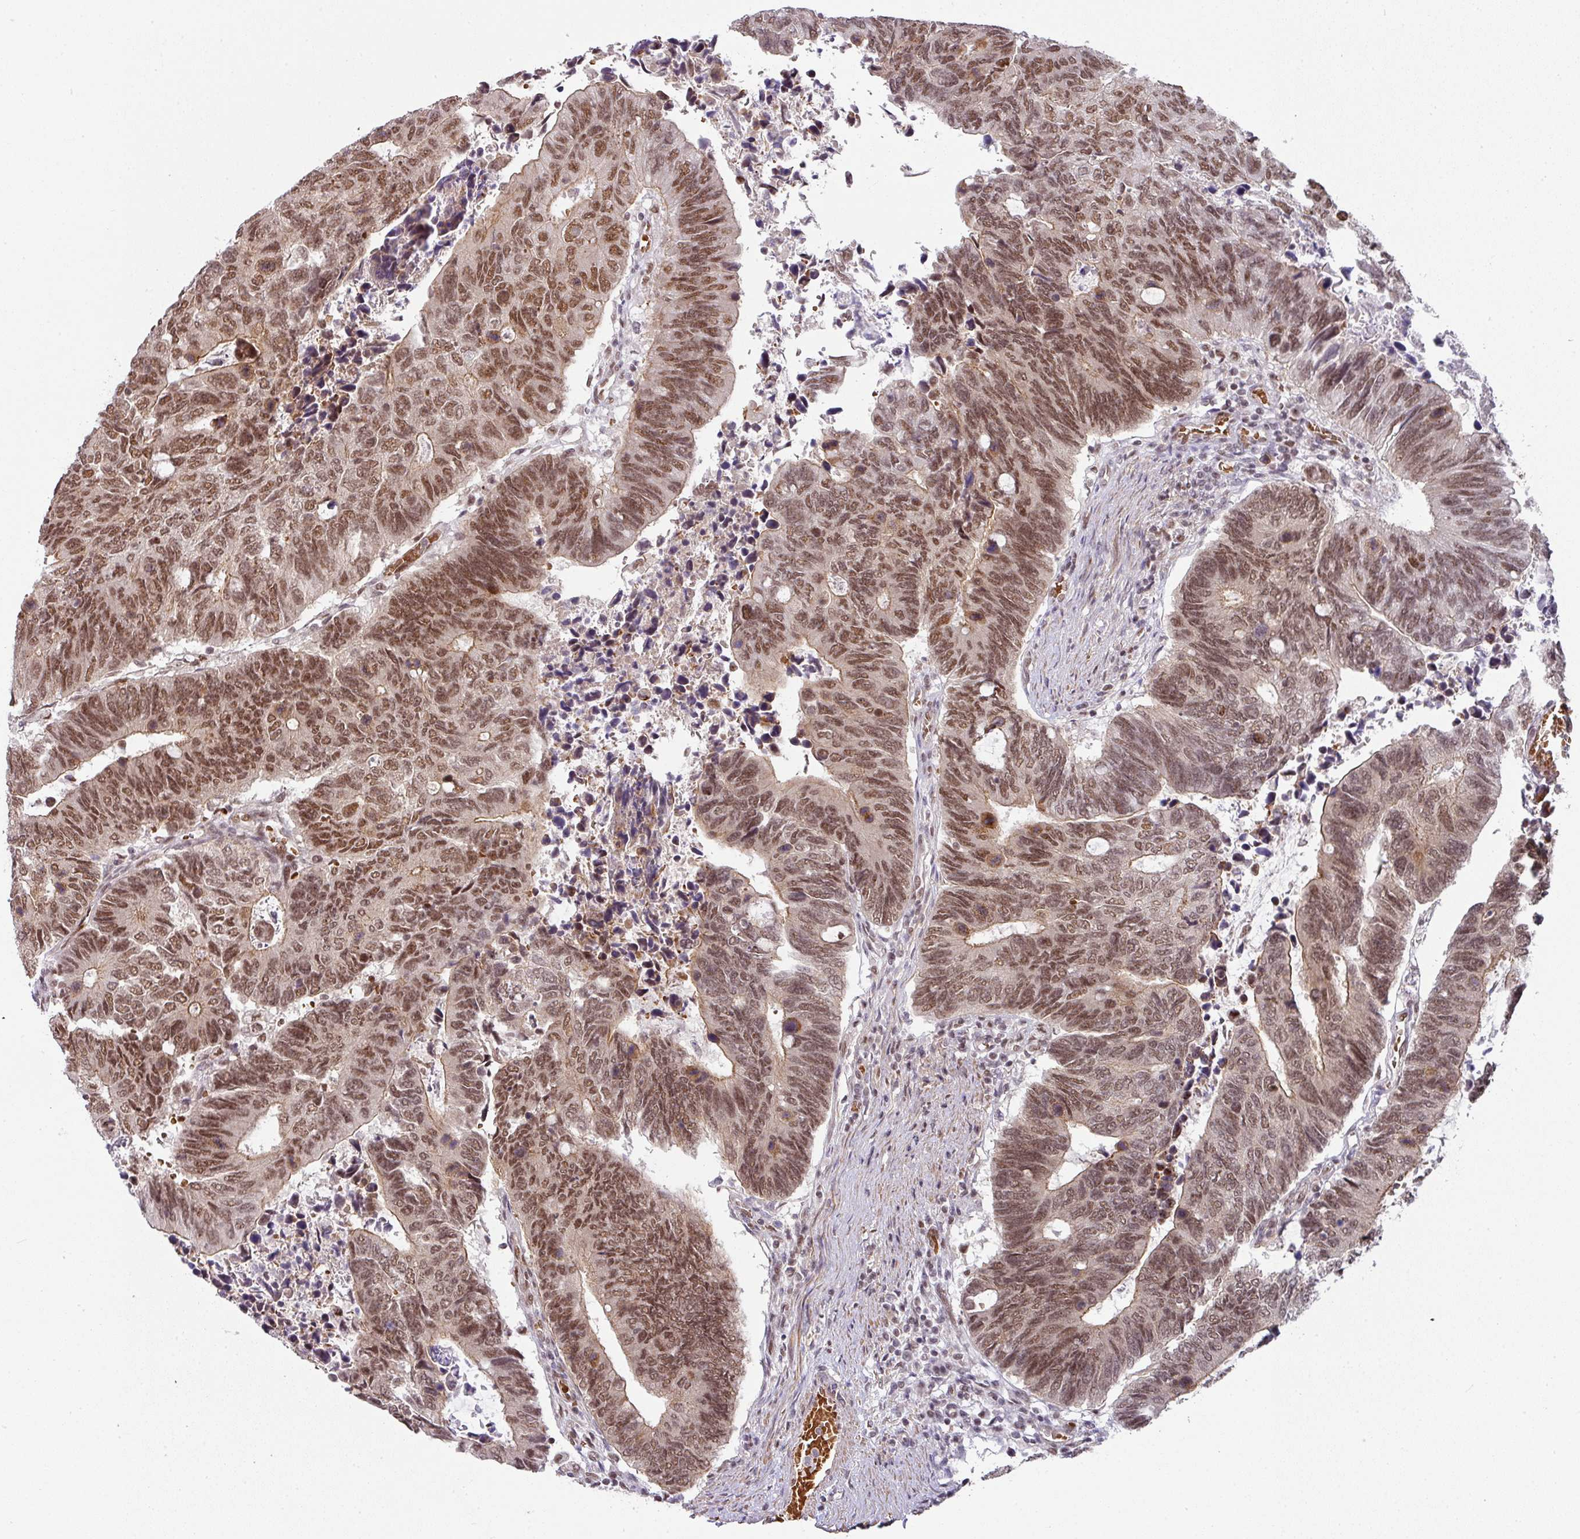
{"staining": {"intensity": "moderate", "quantity": ">75%", "location": "cytoplasmic/membranous,nuclear"}, "tissue": "colorectal cancer", "cell_type": "Tumor cells", "image_type": "cancer", "snomed": [{"axis": "morphology", "description": "Adenocarcinoma, NOS"}, {"axis": "topography", "description": "Colon"}], "caption": "Immunohistochemistry (IHC) histopathology image of neoplastic tissue: colorectal adenocarcinoma stained using immunohistochemistry (IHC) demonstrates medium levels of moderate protein expression localized specifically in the cytoplasmic/membranous and nuclear of tumor cells, appearing as a cytoplasmic/membranous and nuclear brown color.", "gene": "NCOA5", "patient": {"sex": "male", "age": 87}}